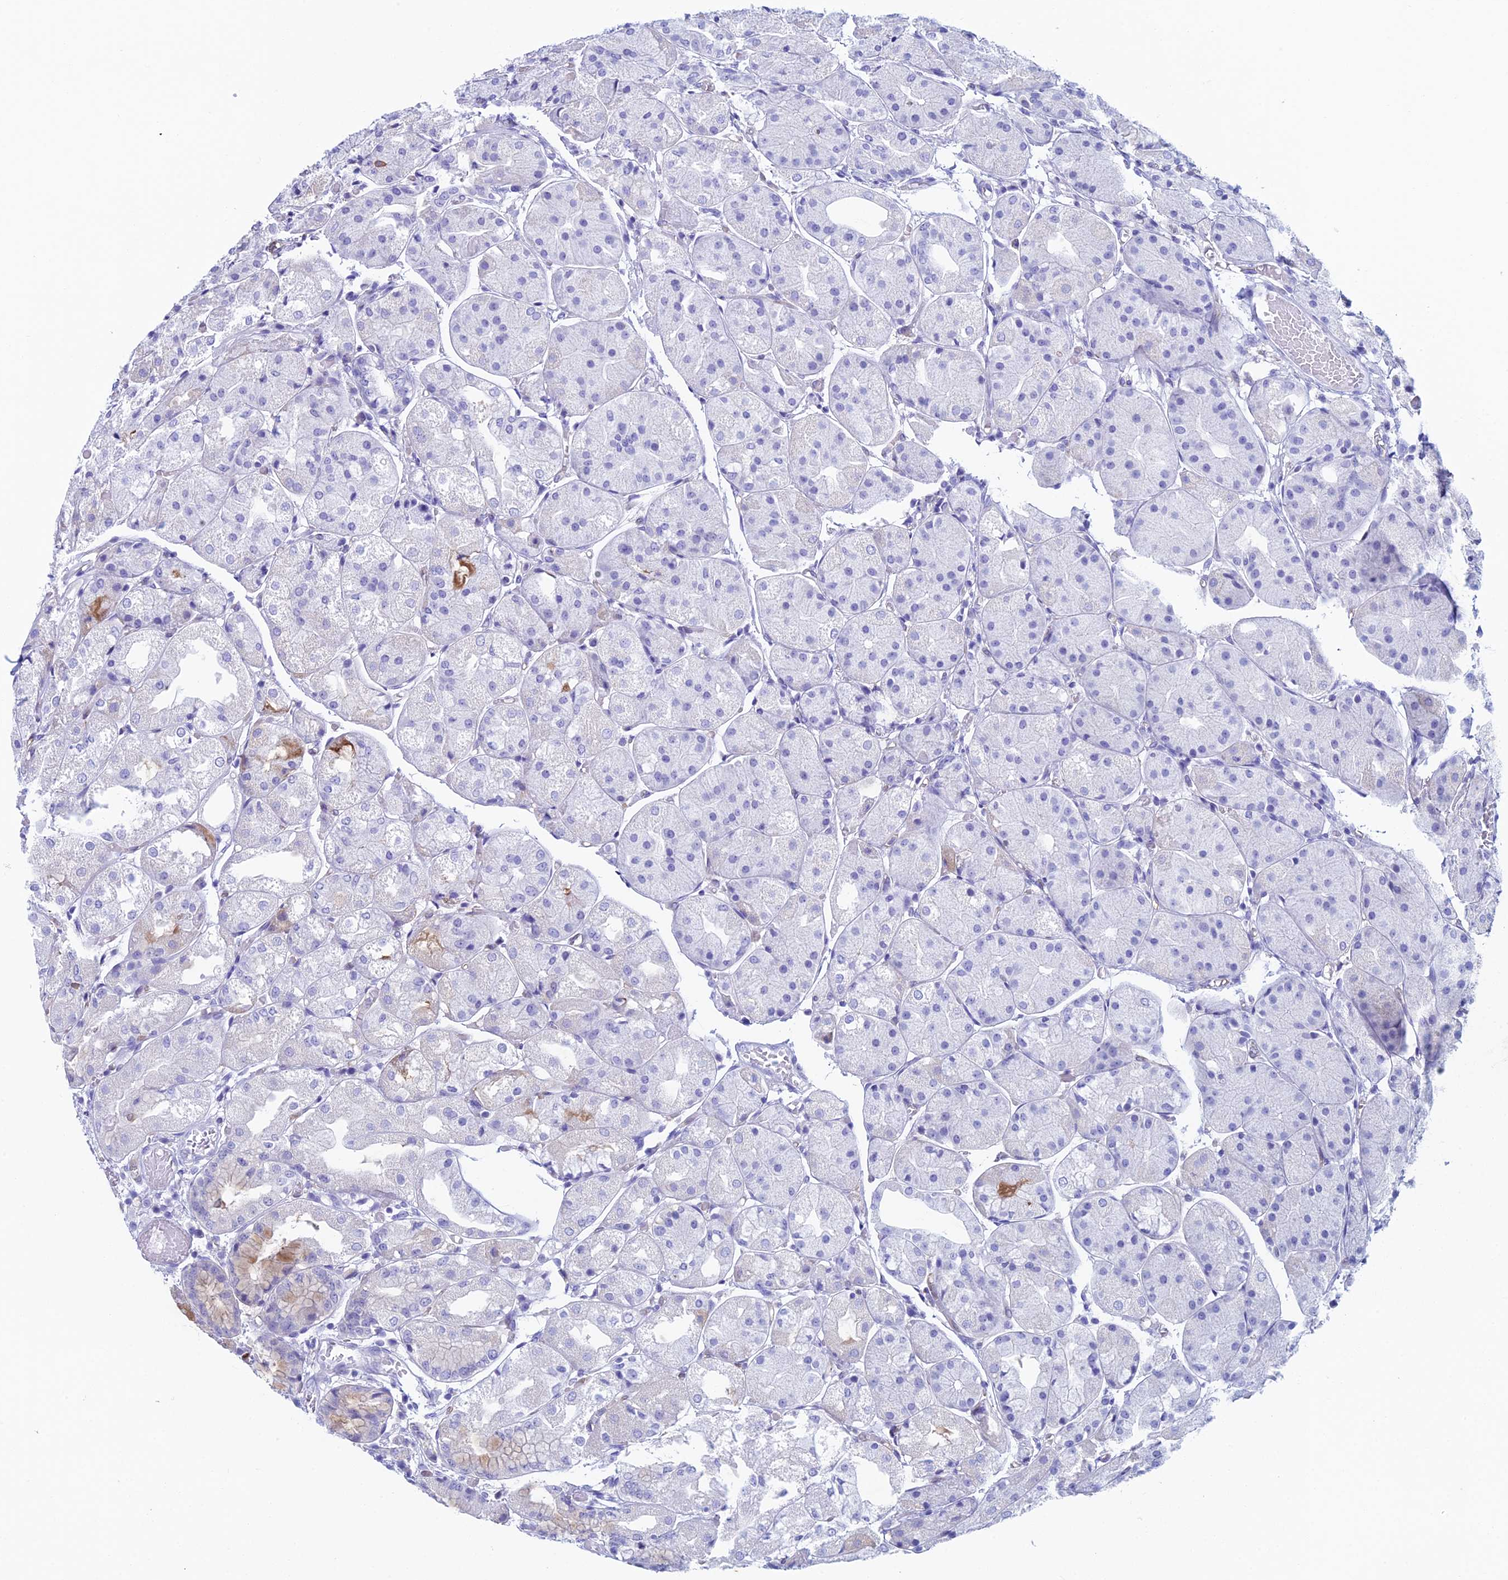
{"staining": {"intensity": "strong", "quantity": "<25%", "location": "cytoplasmic/membranous"}, "tissue": "stomach", "cell_type": "Glandular cells", "image_type": "normal", "snomed": [{"axis": "morphology", "description": "Normal tissue, NOS"}, {"axis": "topography", "description": "Stomach, upper"}], "caption": "This histopathology image shows immunohistochemistry (IHC) staining of normal stomach, with medium strong cytoplasmic/membranous expression in about <25% of glandular cells.", "gene": "KCNK17", "patient": {"sex": "male", "age": 72}}